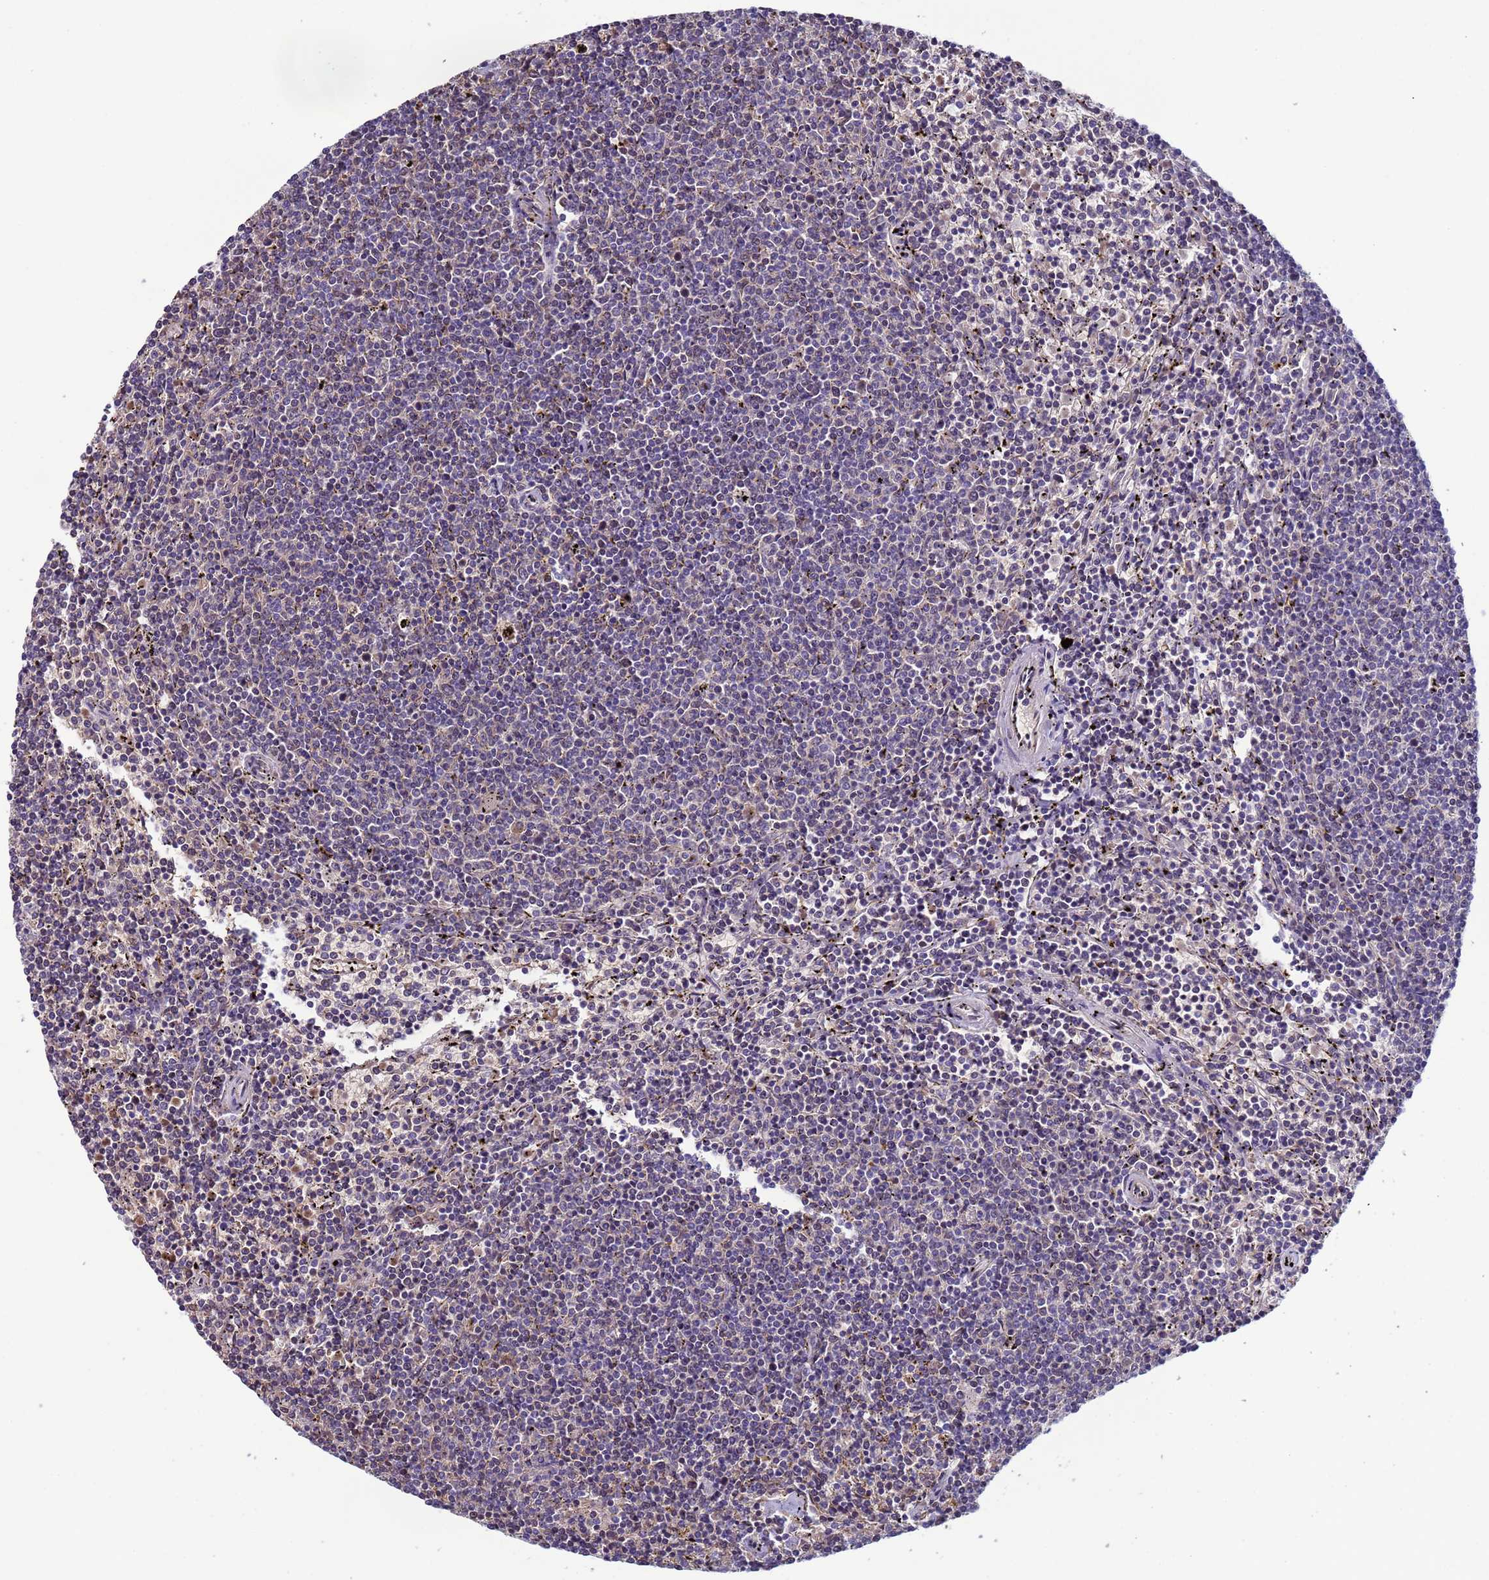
{"staining": {"intensity": "negative", "quantity": "none", "location": "none"}, "tissue": "lymphoma", "cell_type": "Tumor cells", "image_type": "cancer", "snomed": [{"axis": "morphology", "description": "Malignant lymphoma, non-Hodgkin's type, Low grade"}, {"axis": "topography", "description": "Spleen"}], "caption": "Tumor cells are negative for brown protein staining in lymphoma.", "gene": "CLHC1", "patient": {"sex": "female", "age": 50}}